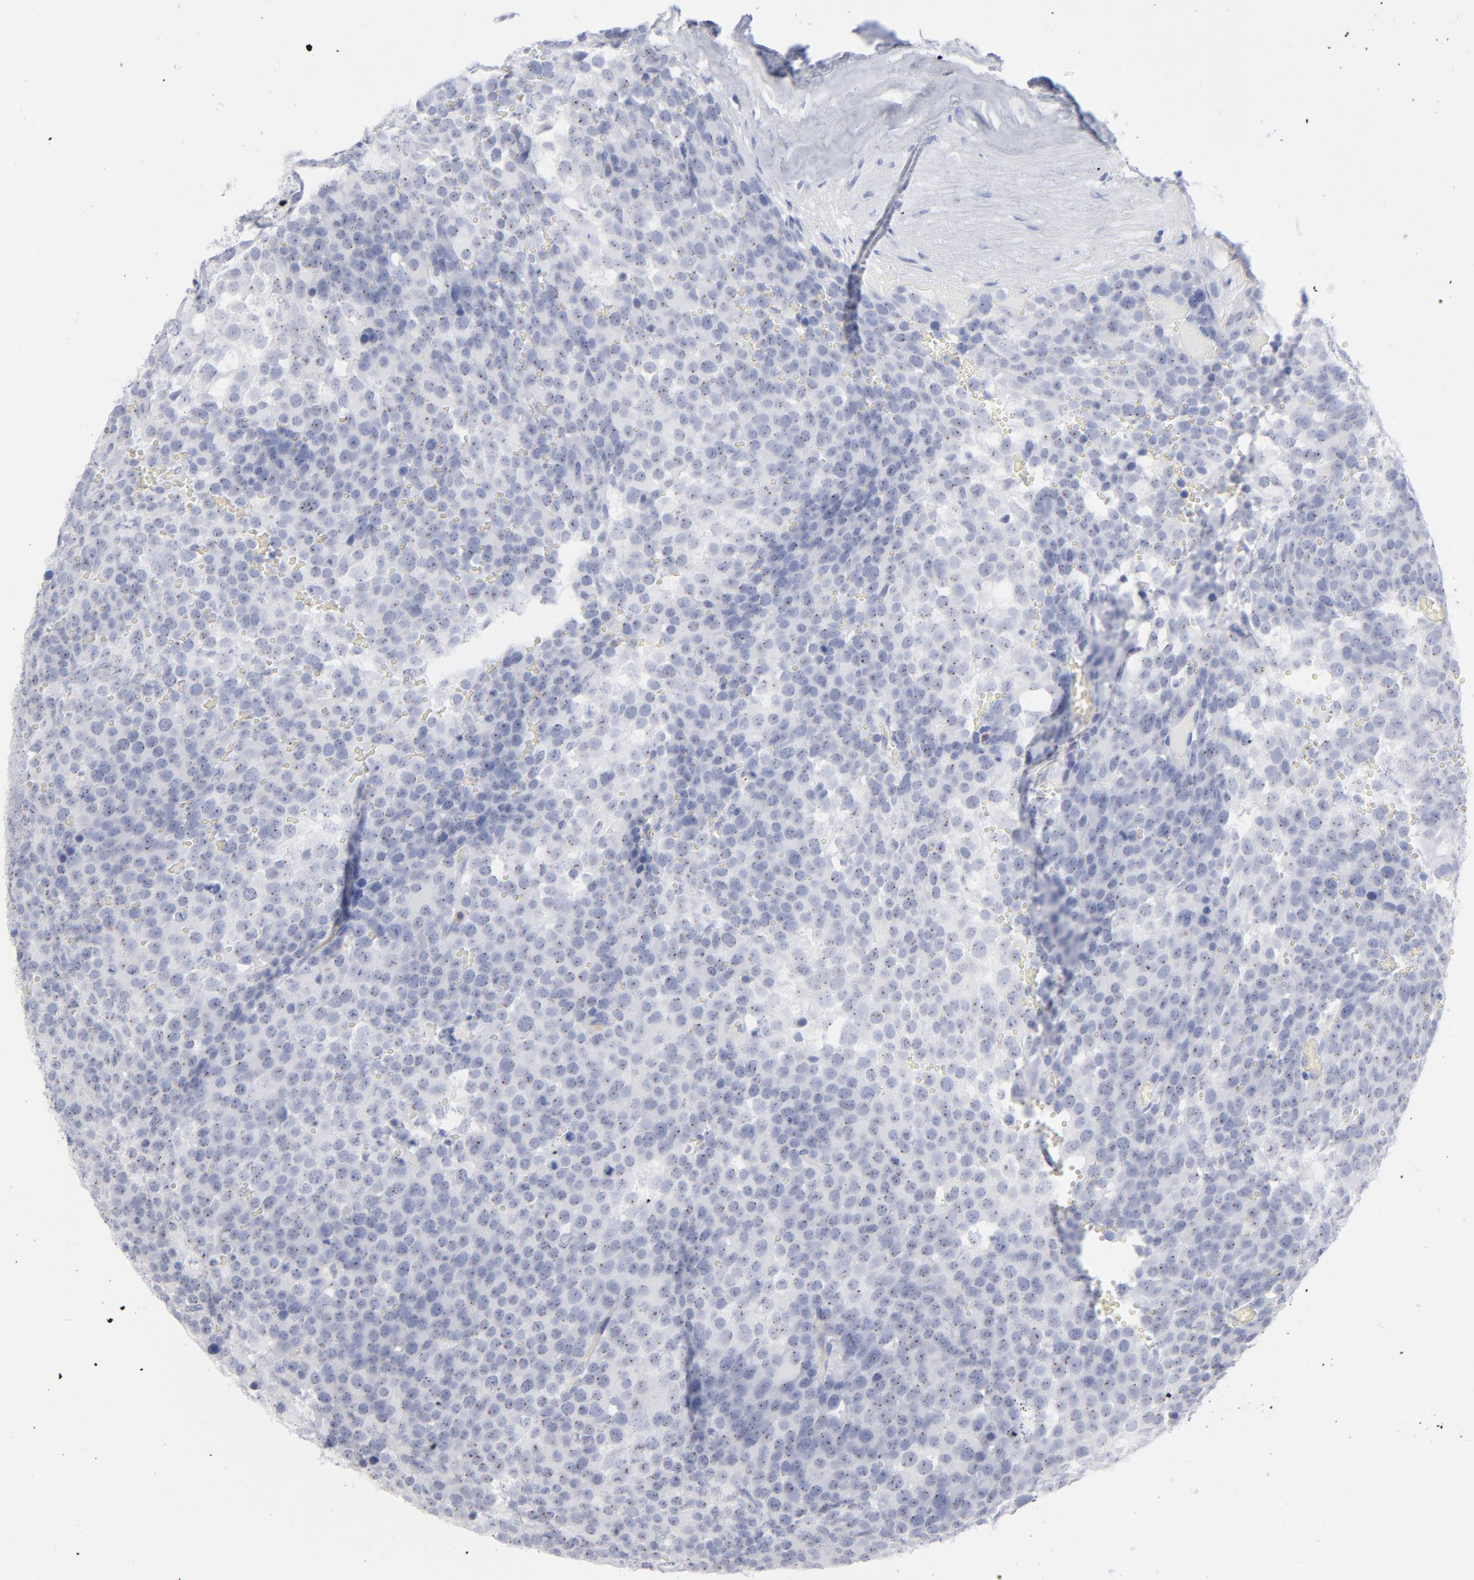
{"staining": {"intensity": "negative", "quantity": "none", "location": "none"}, "tissue": "testis cancer", "cell_type": "Tumor cells", "image_type": "cancer", "snomed": [{"axis": "morphology", "description": "Seminoma, NOS"}, {"axis": "topography", "description": "Testis"}], "caption": "DAB immunohistochemical staining of human seminoma (testis) displays no significant staining in tumor cells.", "gene": "P2RY8", "patient": {"sex": "male", "age": 71}}